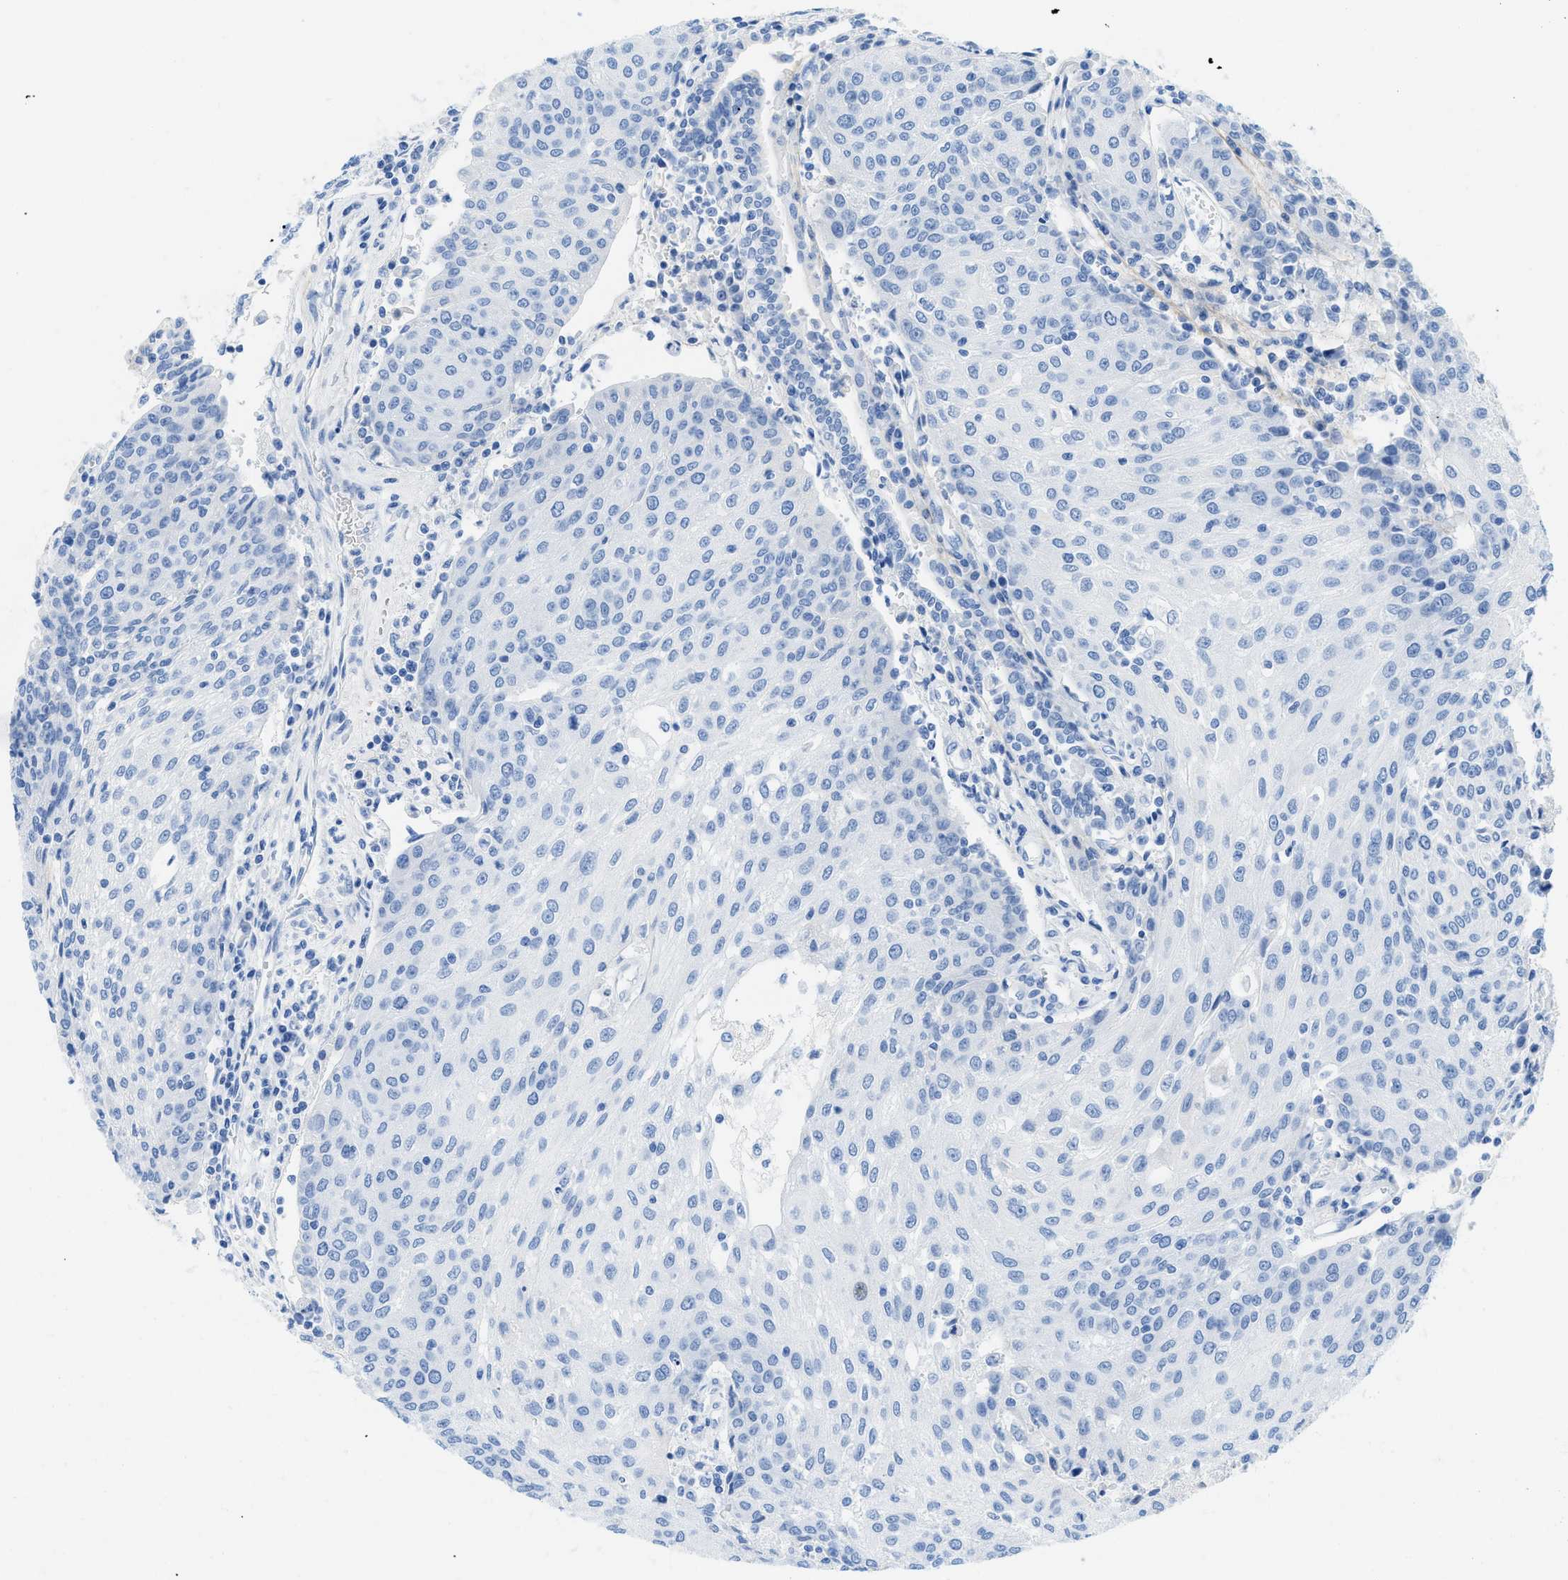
{"staining": {"intensity": "negative", "quantity": "none", "location": "none"}, "tissue": "urothelial cancer", "cell_type": "Tumor cells", "image_type": "cancer", "snomed": [{"axis": "morphology", "description": "Urothelial carcinoma, High grade"}, {"axis": "topography", "description": "Urinary bladder"}], "caption": "IHC image of urothelial cancer stained for a protein (brown), which demonstrates no expression in tumor cells.", "gene": "COL3A1", "patient": {"sex": "female", "age": 85}}